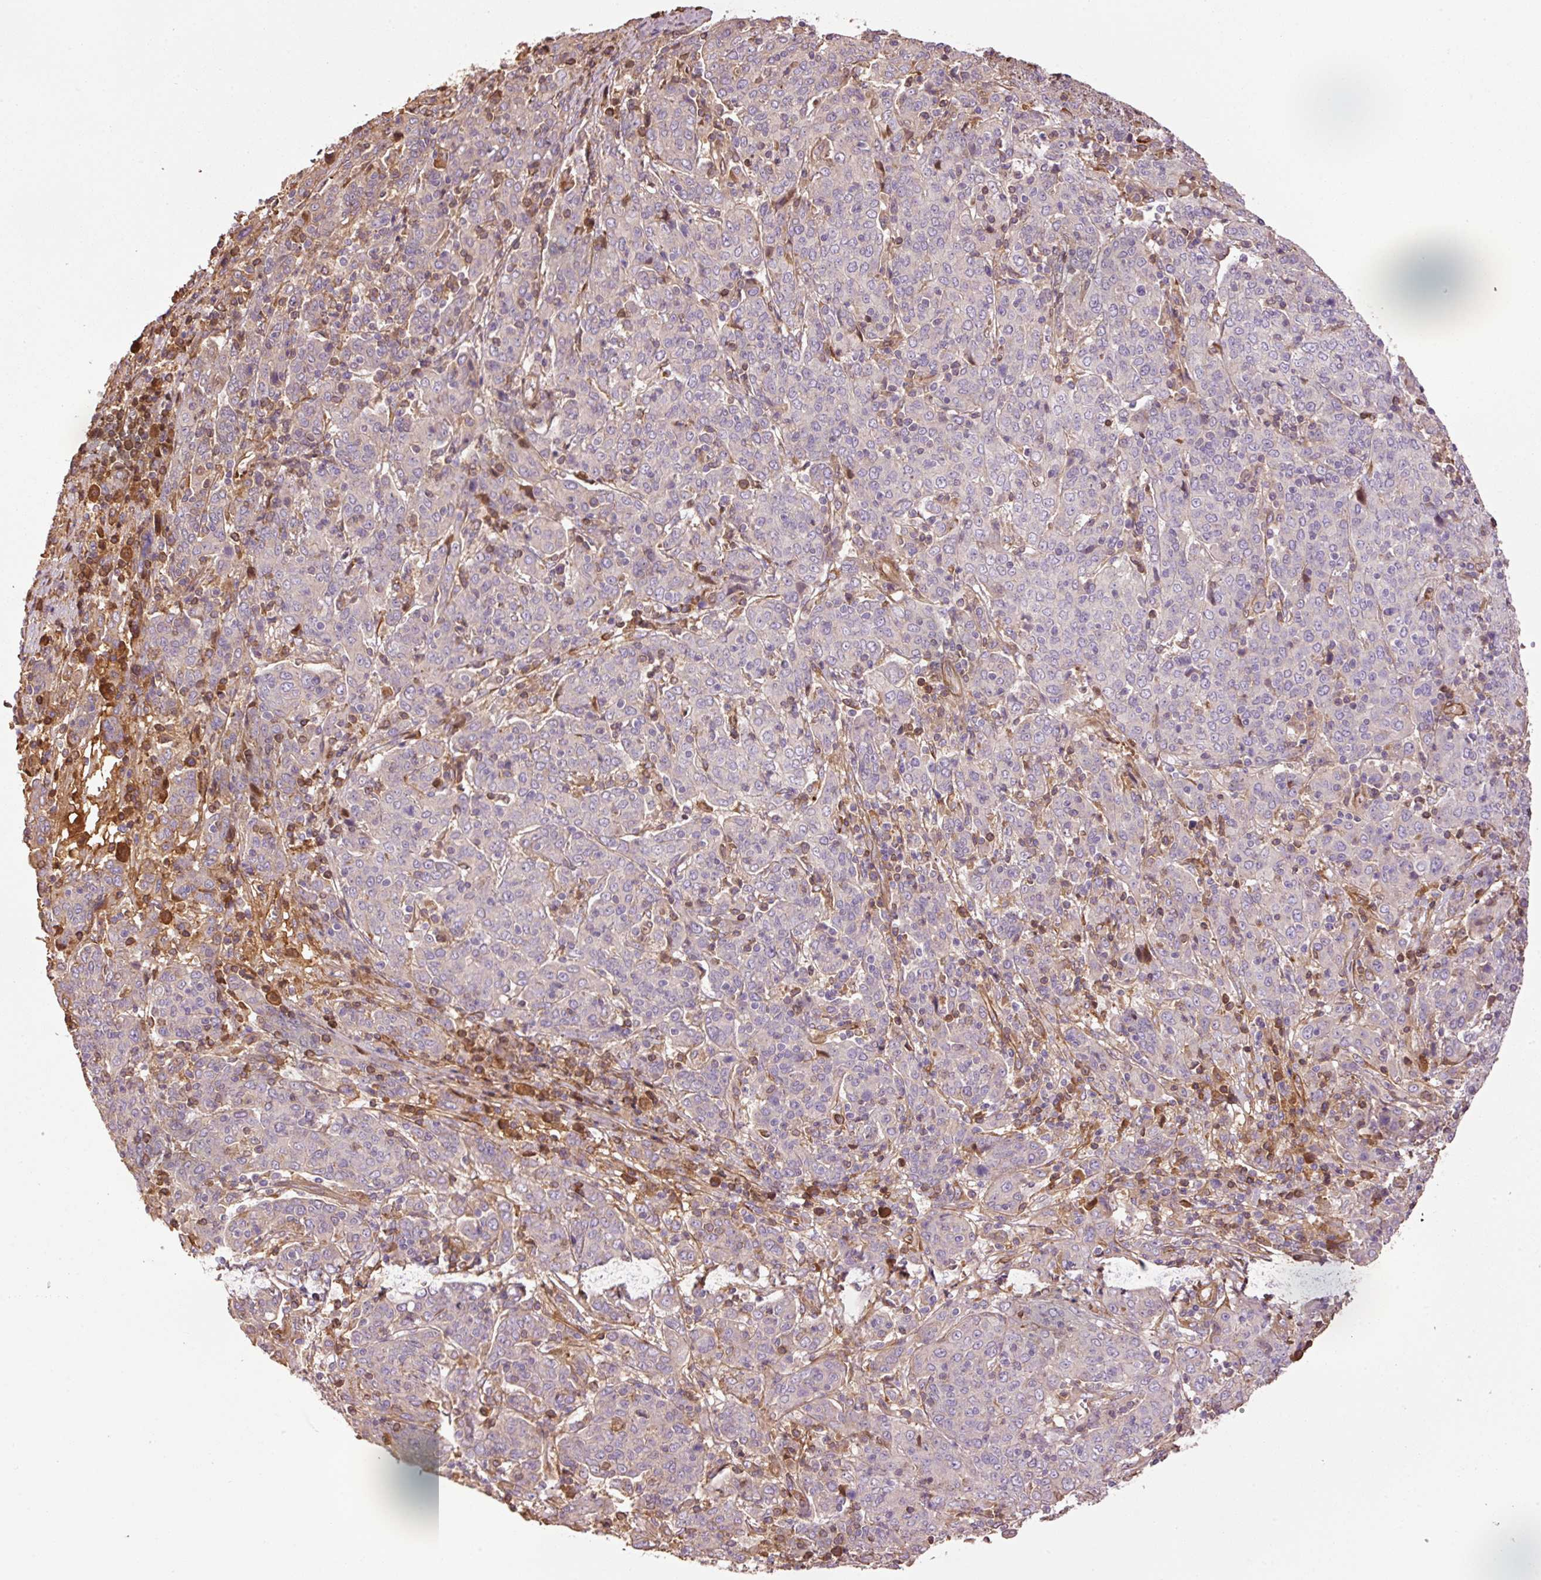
{"staining": {"intensity": "negative", "quantity": "none", "location": "none"}, "tissue": "cervical cancer", "cell_type": "Tumor cells", "image_type": "cancer", "snomed": [{"axis": "morphology", "description": "Squamous cell carcinoma, NOS"}, {"axis": "topography", "description": "Cervix"}], "caption": "Immunohistochemical staining of human cervical squamous cell carcinoma reveals no significant positivity in tumor cells.", "gene": "NID2", "patient": {"sex": "female", "age": 67}}